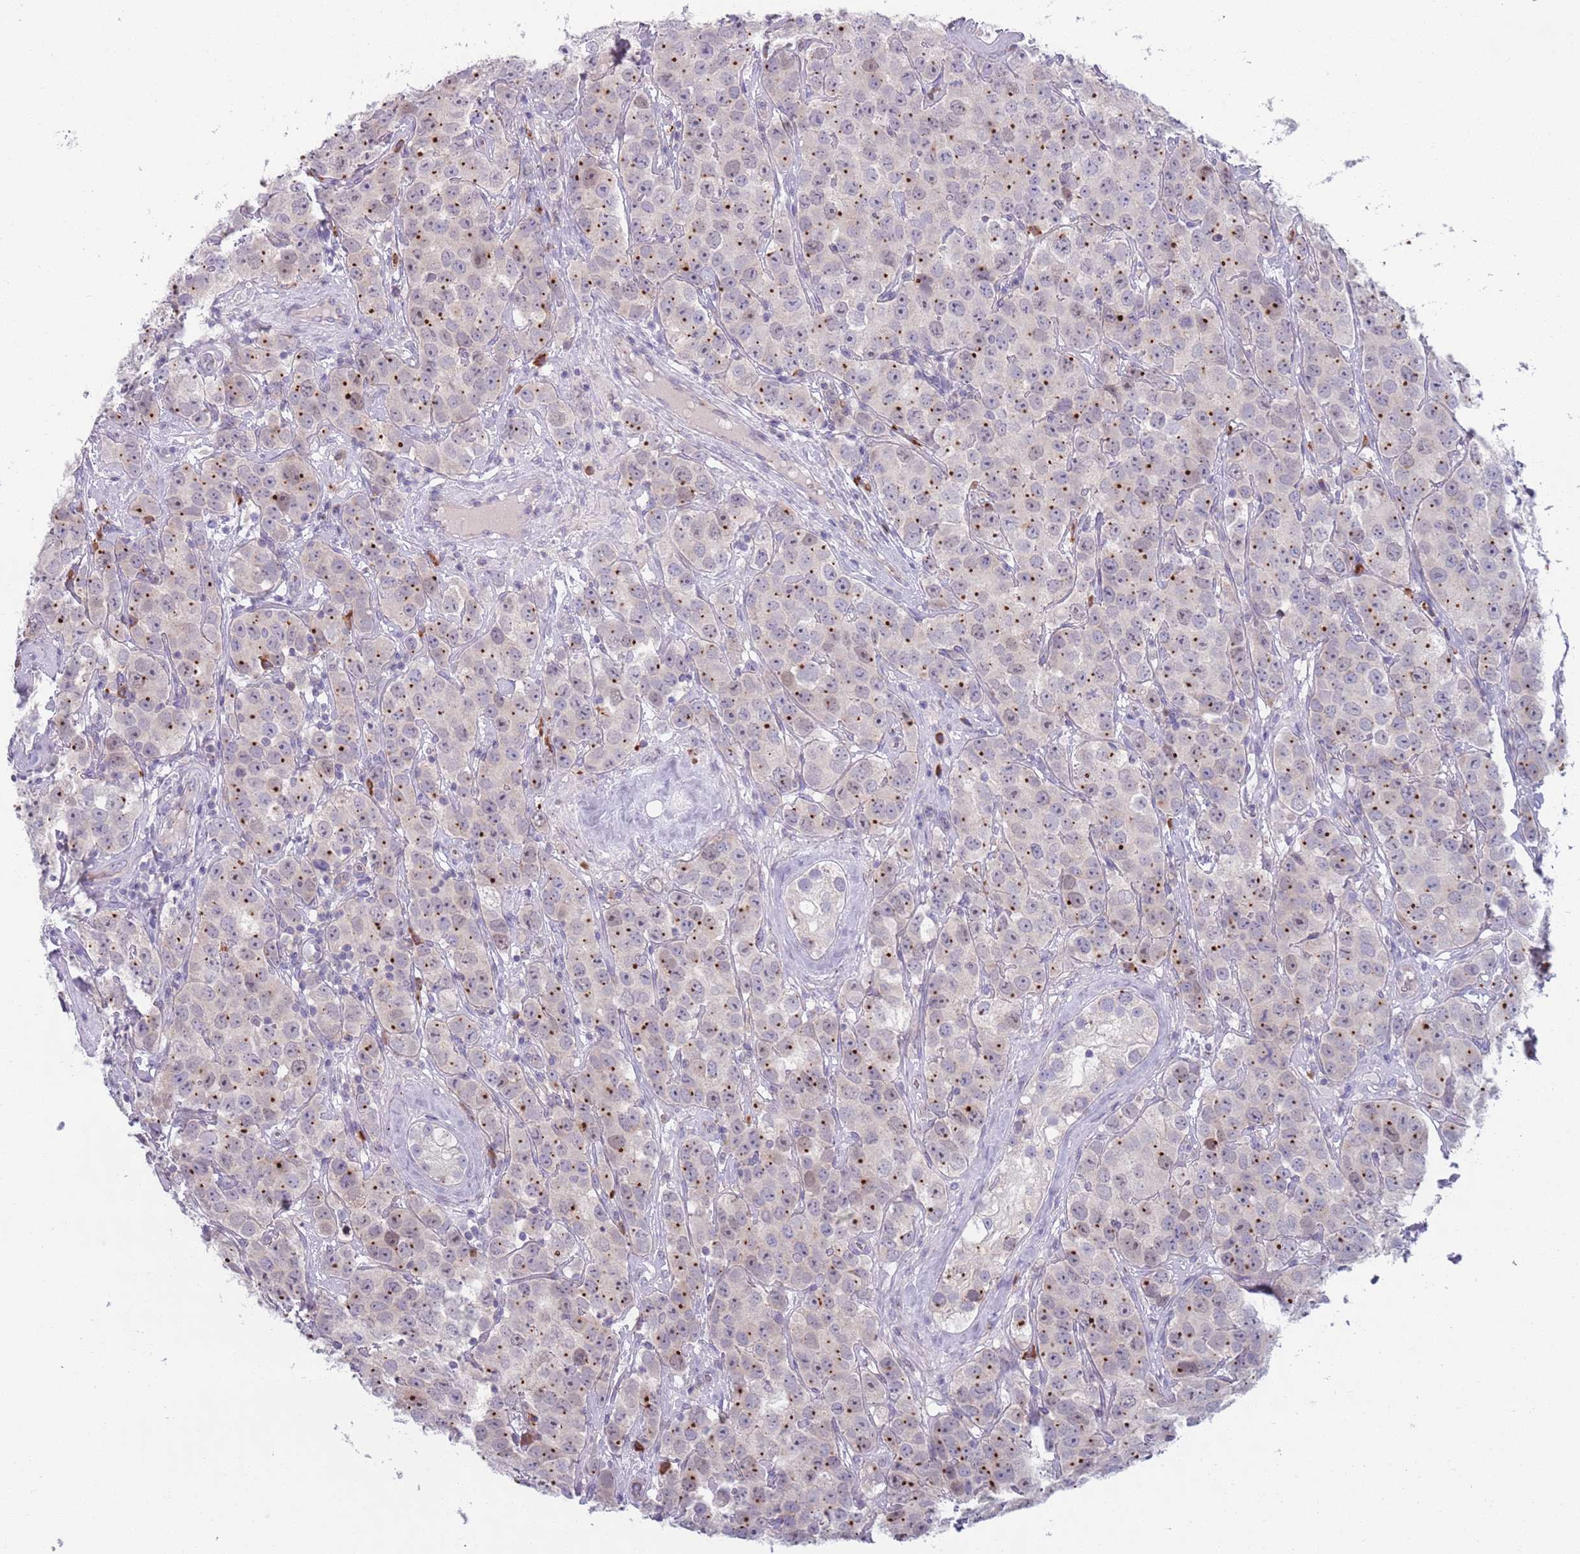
{"staining": {"intensity": "moderate", "quantity": "25%-75%", "location": "cytoplasmic/membranous"}, "tissue": "testis cancer", "cell_type": "Tumor cells", "image_type": "cancer", "snomed": [{"axis": "morphology", "description": "Seminoma, NOS"}, {"axis": "topography", "description": "Testis"}], "caption": "Immunohistochemical staining of testis cancer exhibits moderate cytoplasmic/membranous protein staining in approximately 25%-75% of tumor cells.", "gene": "LTB", "patient": {"sex": "male", "age": 28}}